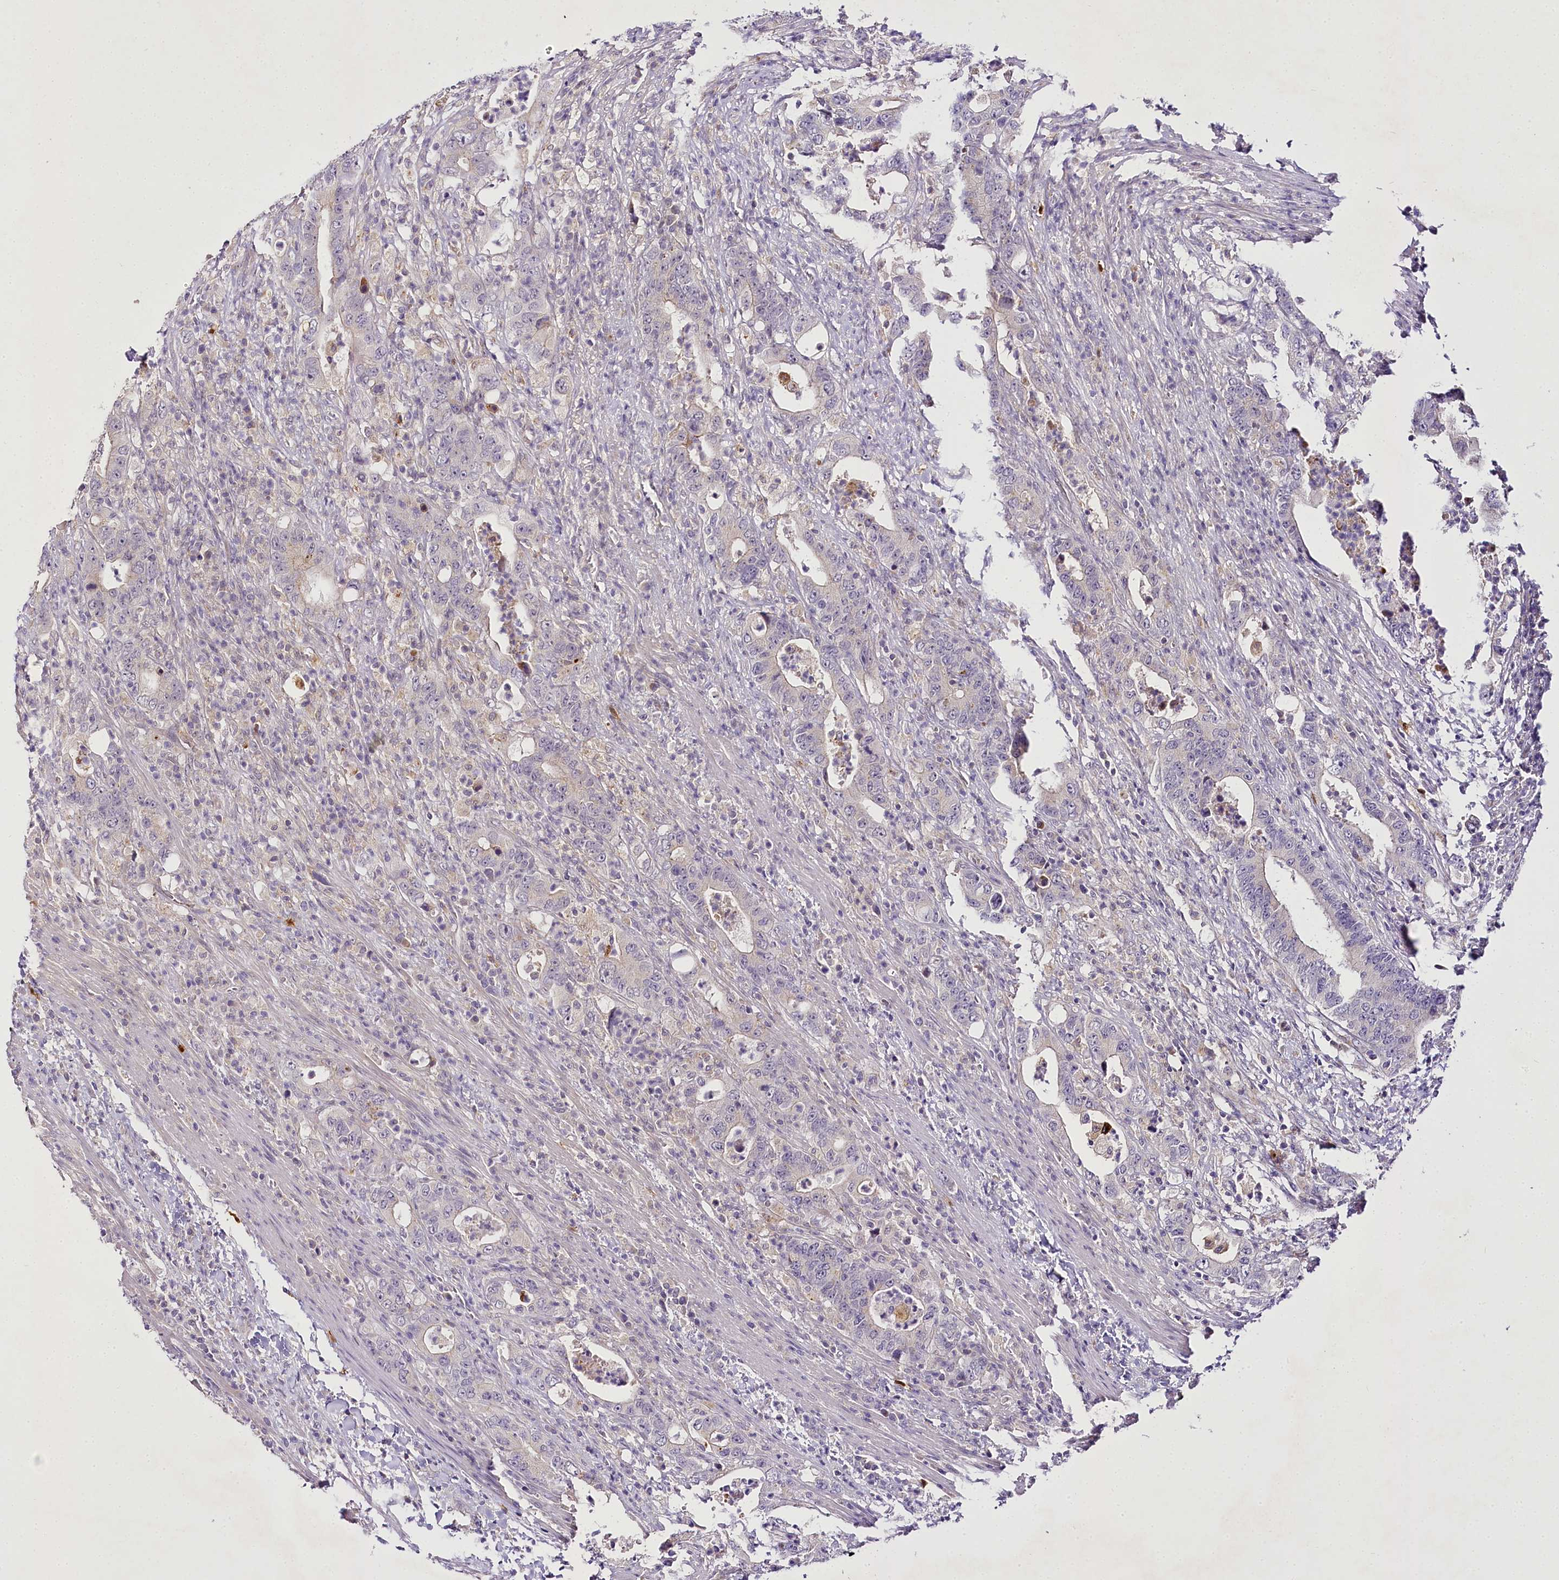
{"staining": {"intensity": "negative", "quantity": "none", "location": "none"}, "tissue": "colorectal cancer", "cell_type": "Tumor cells", "image_type": "cancer", "snomed": [{"axis": "morphology", "description": "Adenocarcinoma, NOS"}, {"axis": "topography", "description": "Colon"}], "caption": "Protein analysis of colorectal cancer reveals no significant expression in tumor cells. The staining was performed using DAB to visualize the protein expression in brown, while the nuclei were stained in blue with hematoxylin (Magnification: 20x).", "gene": "VWA5A", "patient": {"sex": "female", "age": 75}}